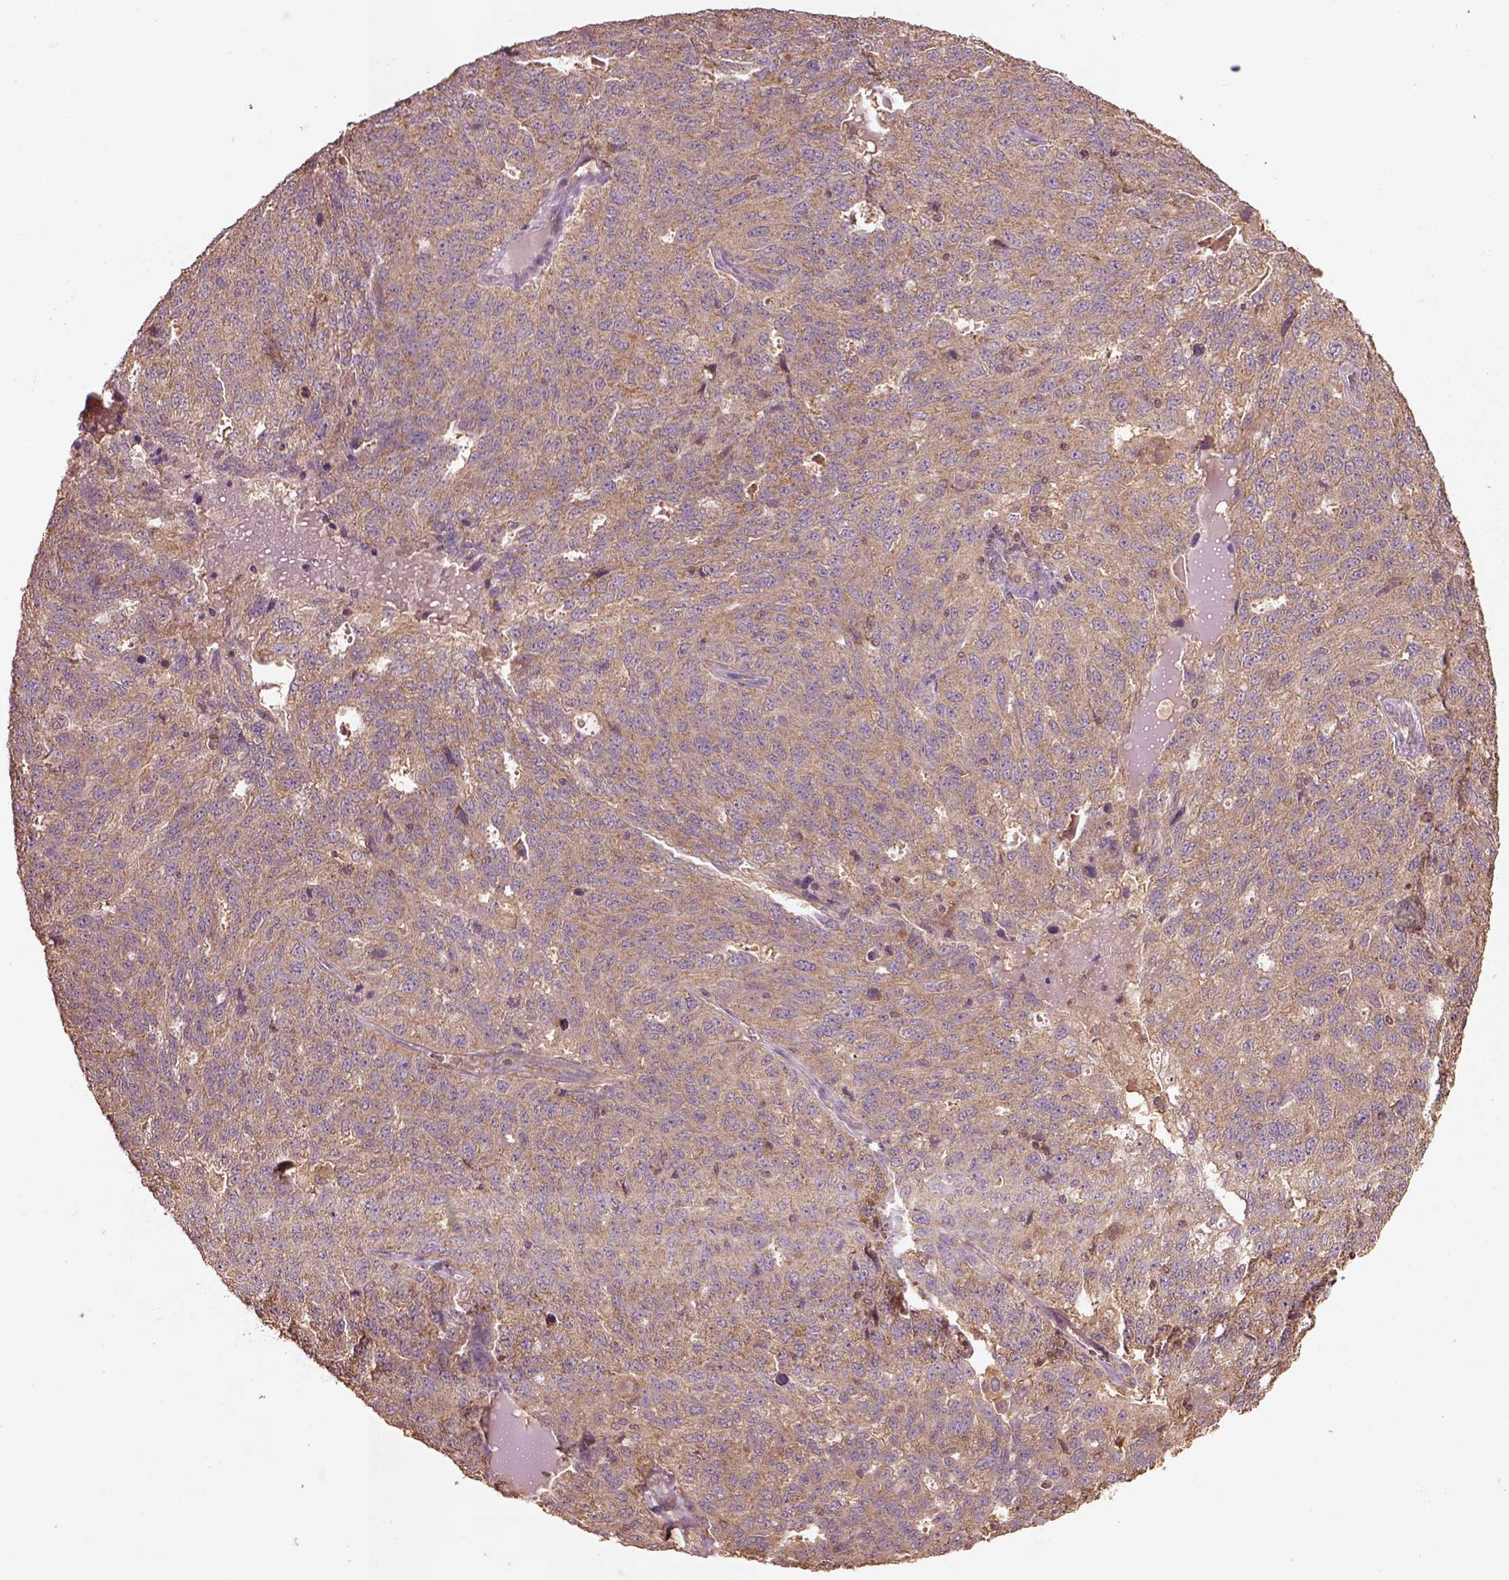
{"staining": {"intensity": "moderate", "quantity": ">75%", "location": "cytoplasmic/membranous"}, "tissue": "ovarian cancer", "cell_type": "Tumor cells", "image_type": "cancer", "snomed": [{"axis": "morphology", "description": "Cystadenocarcinoma, serous, NOS"}, {"axis": "topography", "description": "Ovary"}], "caption": "Ovarian cancer stained for a protein (brown) exhibits moderate cytoplasmic/membranous positive expression in about >75% of tumor cells.", "gene": "TRADD", "patient": {"sex": "female", "age": 71}}